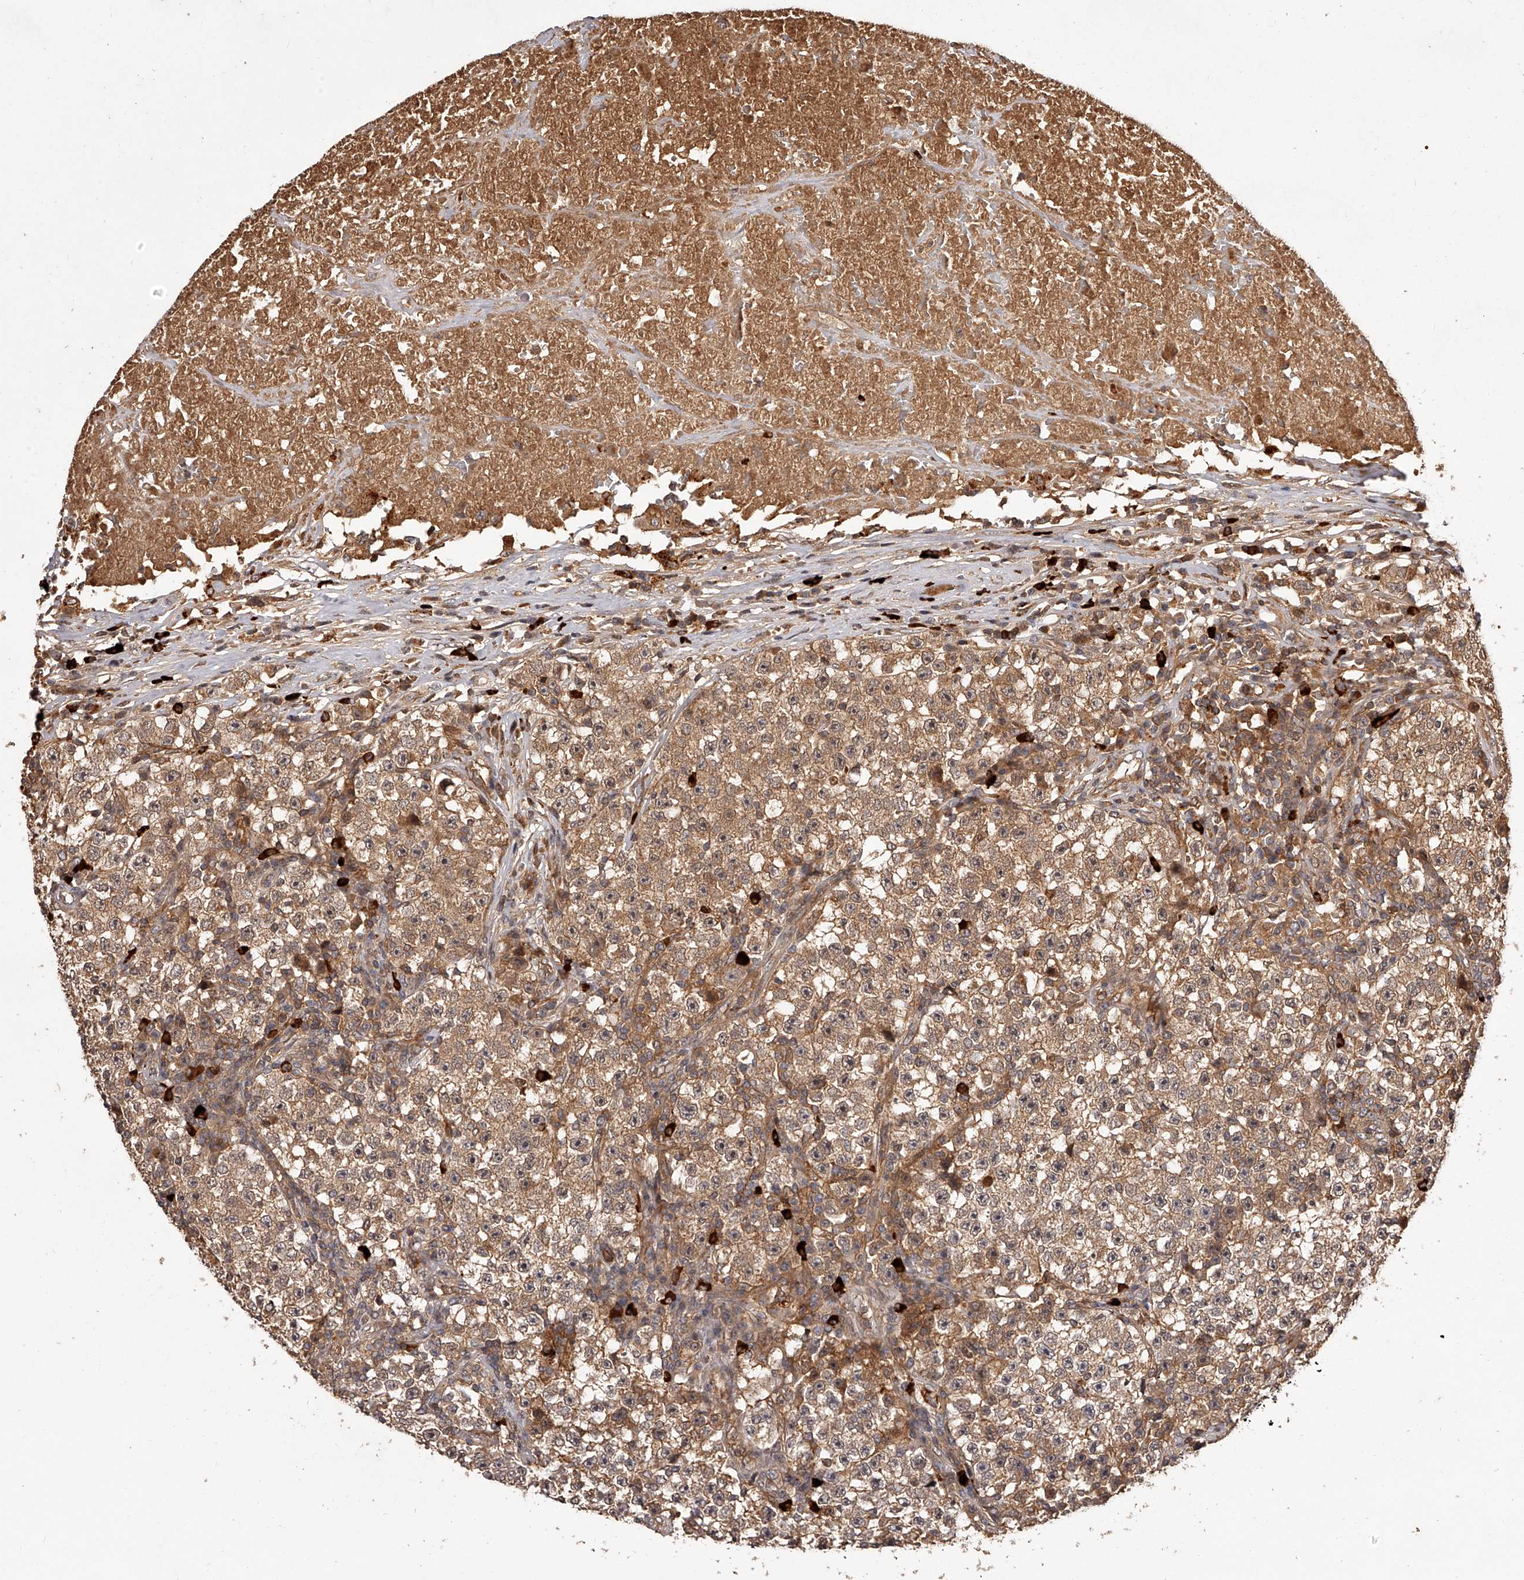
{"staining": {"intensity": "weak", "quantity": ">75%", "location": "cytoplasmic/membranous"}, "tissue": "testis cancer", "cell_type": "Tumor cells", "image_type": "cancer", "snomed": [{"axis": "morphology", "description": "Seminoma, NOS"}, {"axis": "topography", "description": "Testis"}], "caption": "This is an image of IHC staining of testis cancer (seminoma), which shows weak positivity in the cytoplasmic/membranous of tumor cells.", "gene": "CRYZL1", "patient": {"sex": "male", "age": 22}}